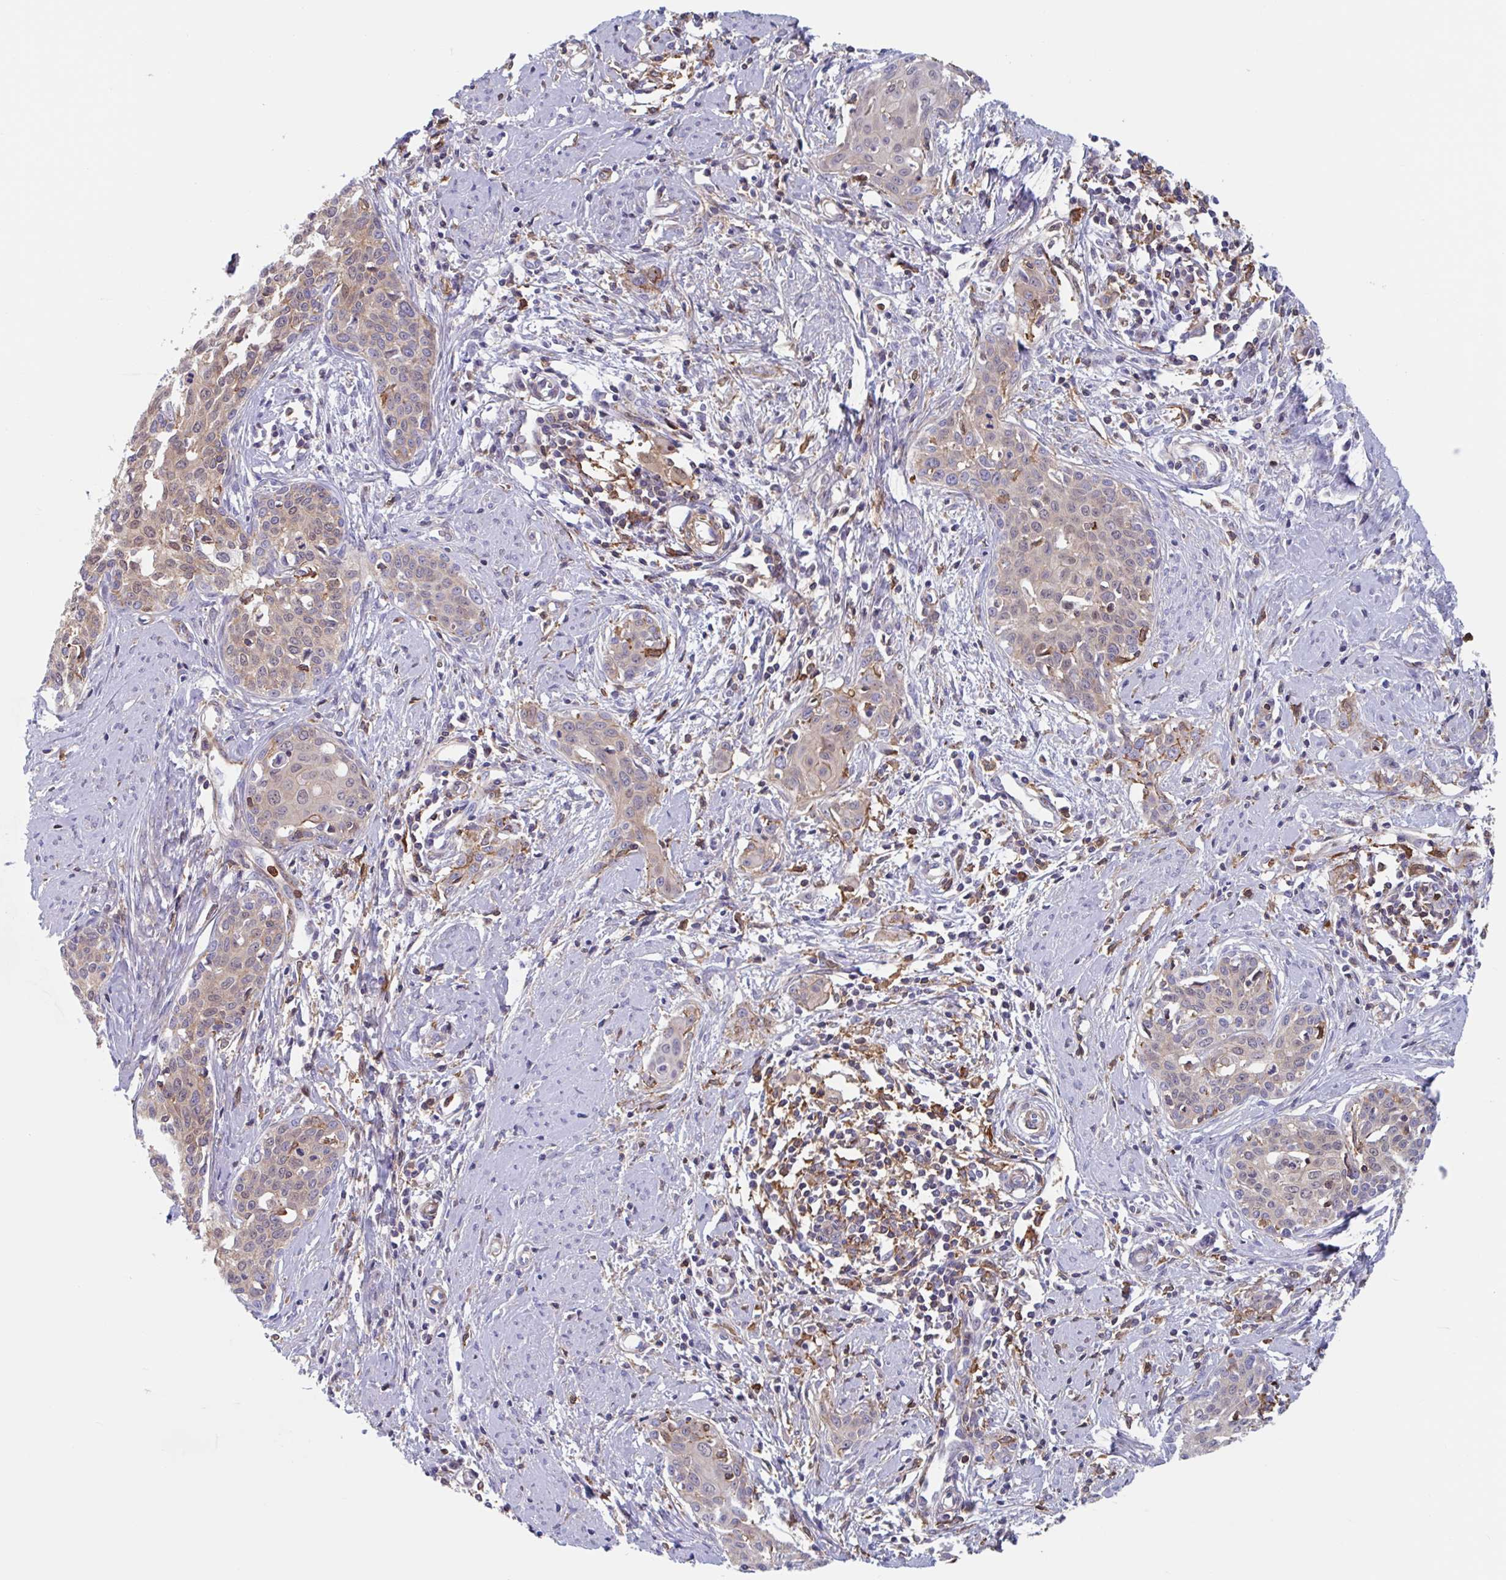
{"staining": {"intensity": "weak", "quantity": ">75%", "location": "cytoplasmic/membranous,nuclear"}, "tissue": "cervical cancer", "cell_type": "Tumor cells", "image_type": "cancer", "snomed": [{"axis": "morphology", "description": "Squamous cell carcinoma, NOS"}, {"axis": "topography", "description": "Cervix"}], "caption": "Weak cytoplasmic/membranous and nuclear positivity is appreciated in approximately >75% of tumor cells in cervical cancer.", "gene": "EFHD1", "patient": {"sex": "female", "age": 46}}